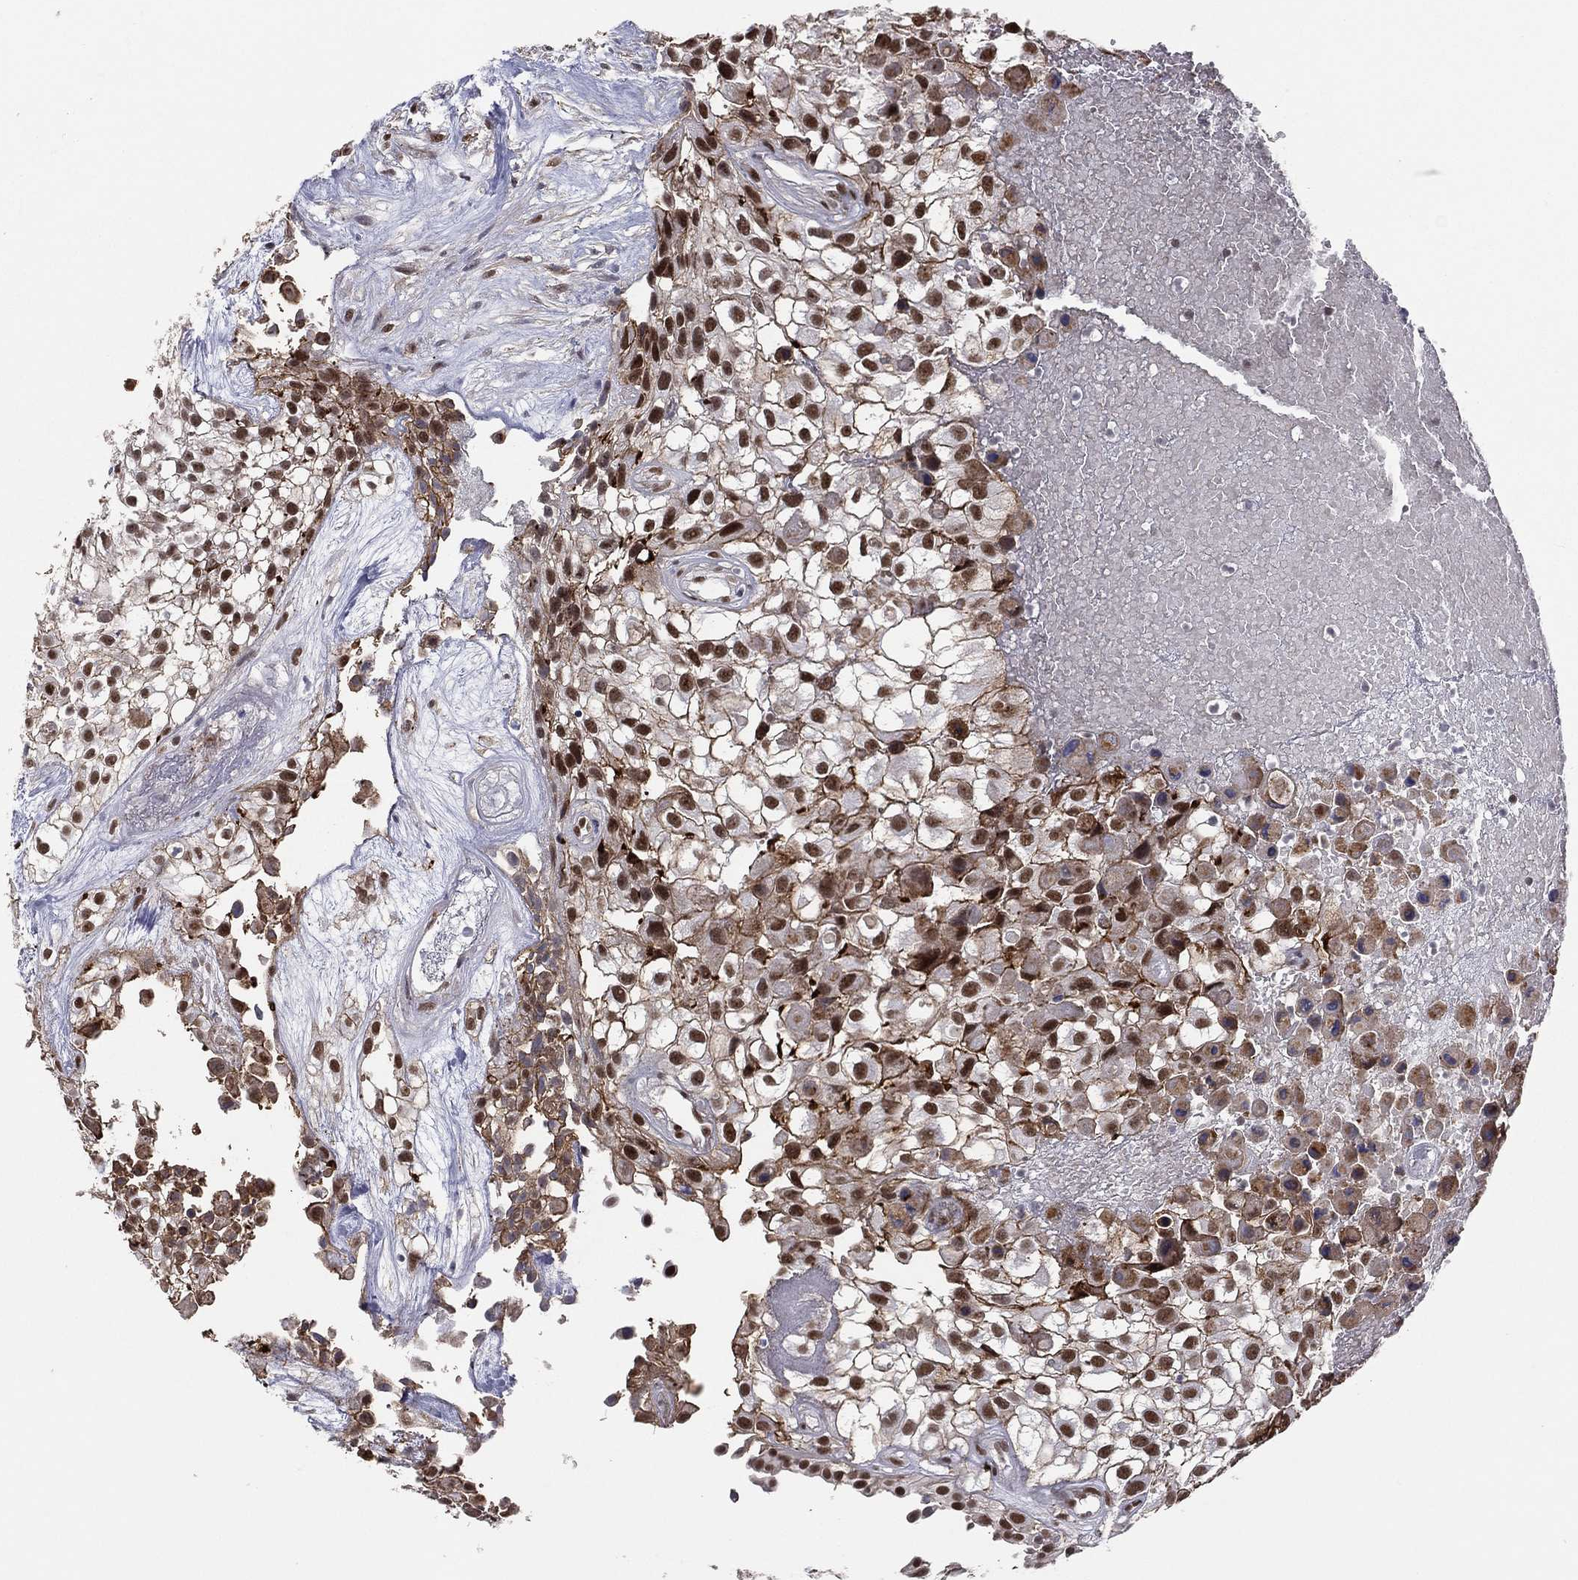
{"staining": {"intensity": "strong", "quantity": "25%-75%", "location": "nuclear"}, "tissue": "urothelial cancer", "cell_type": "Tumor cells", "image_type": "cancer", "snomed": [{"axis": "morphology", "description": "Urothelial carcinoma, High grade"}, {"axis": "topography", "description": "Urinary bladder"}], "caption": "High-magnification brightfield microscopy of urothelial cancer stained with DAB (brown) and counterstained with hematoxylin (blue). tumor cells exhibit strong nuclear staining is identified in approximately25%-75% of cells.", "gene": "GPALPP1", "patient": {"sex": "male", "age": 56}}